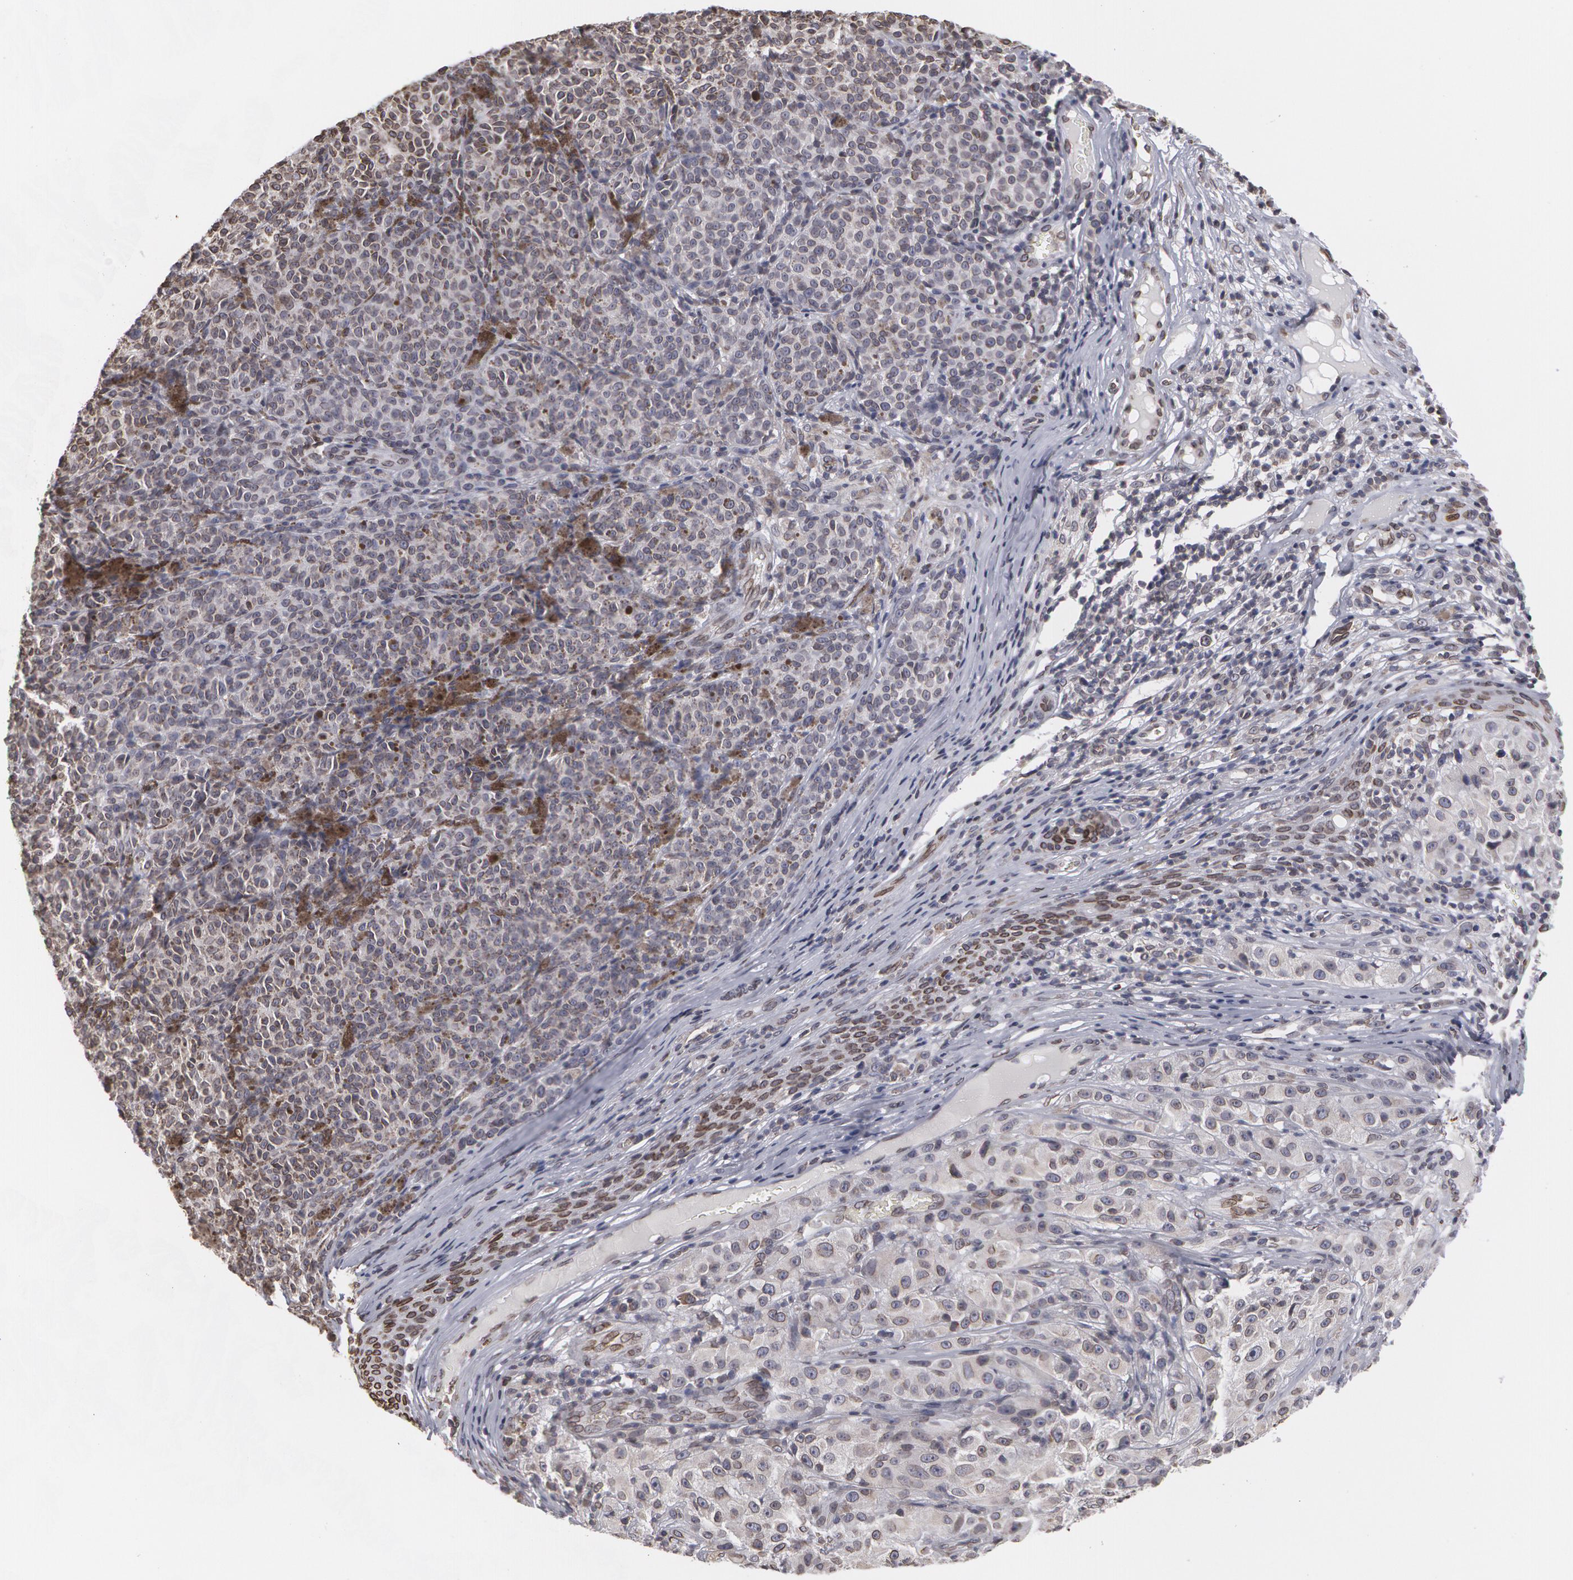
{"staining": {"intensity": "weak", "quantity": "<25%", "location": "nuclear"}, "tissue": "melanoma", "cell_type": "Tumor cells", "image_type": "cancer", "snomed": [{"axis": "morphology", "description": "Malignant melanoma, NOS"}, {"axis": "topography", "description": "Skin"}], "caption": "The micrograph reveals no staining of tumor cells in malignant melanoma.", "gene": "EMD", "patient": {"sex": "male", "age": 56}}